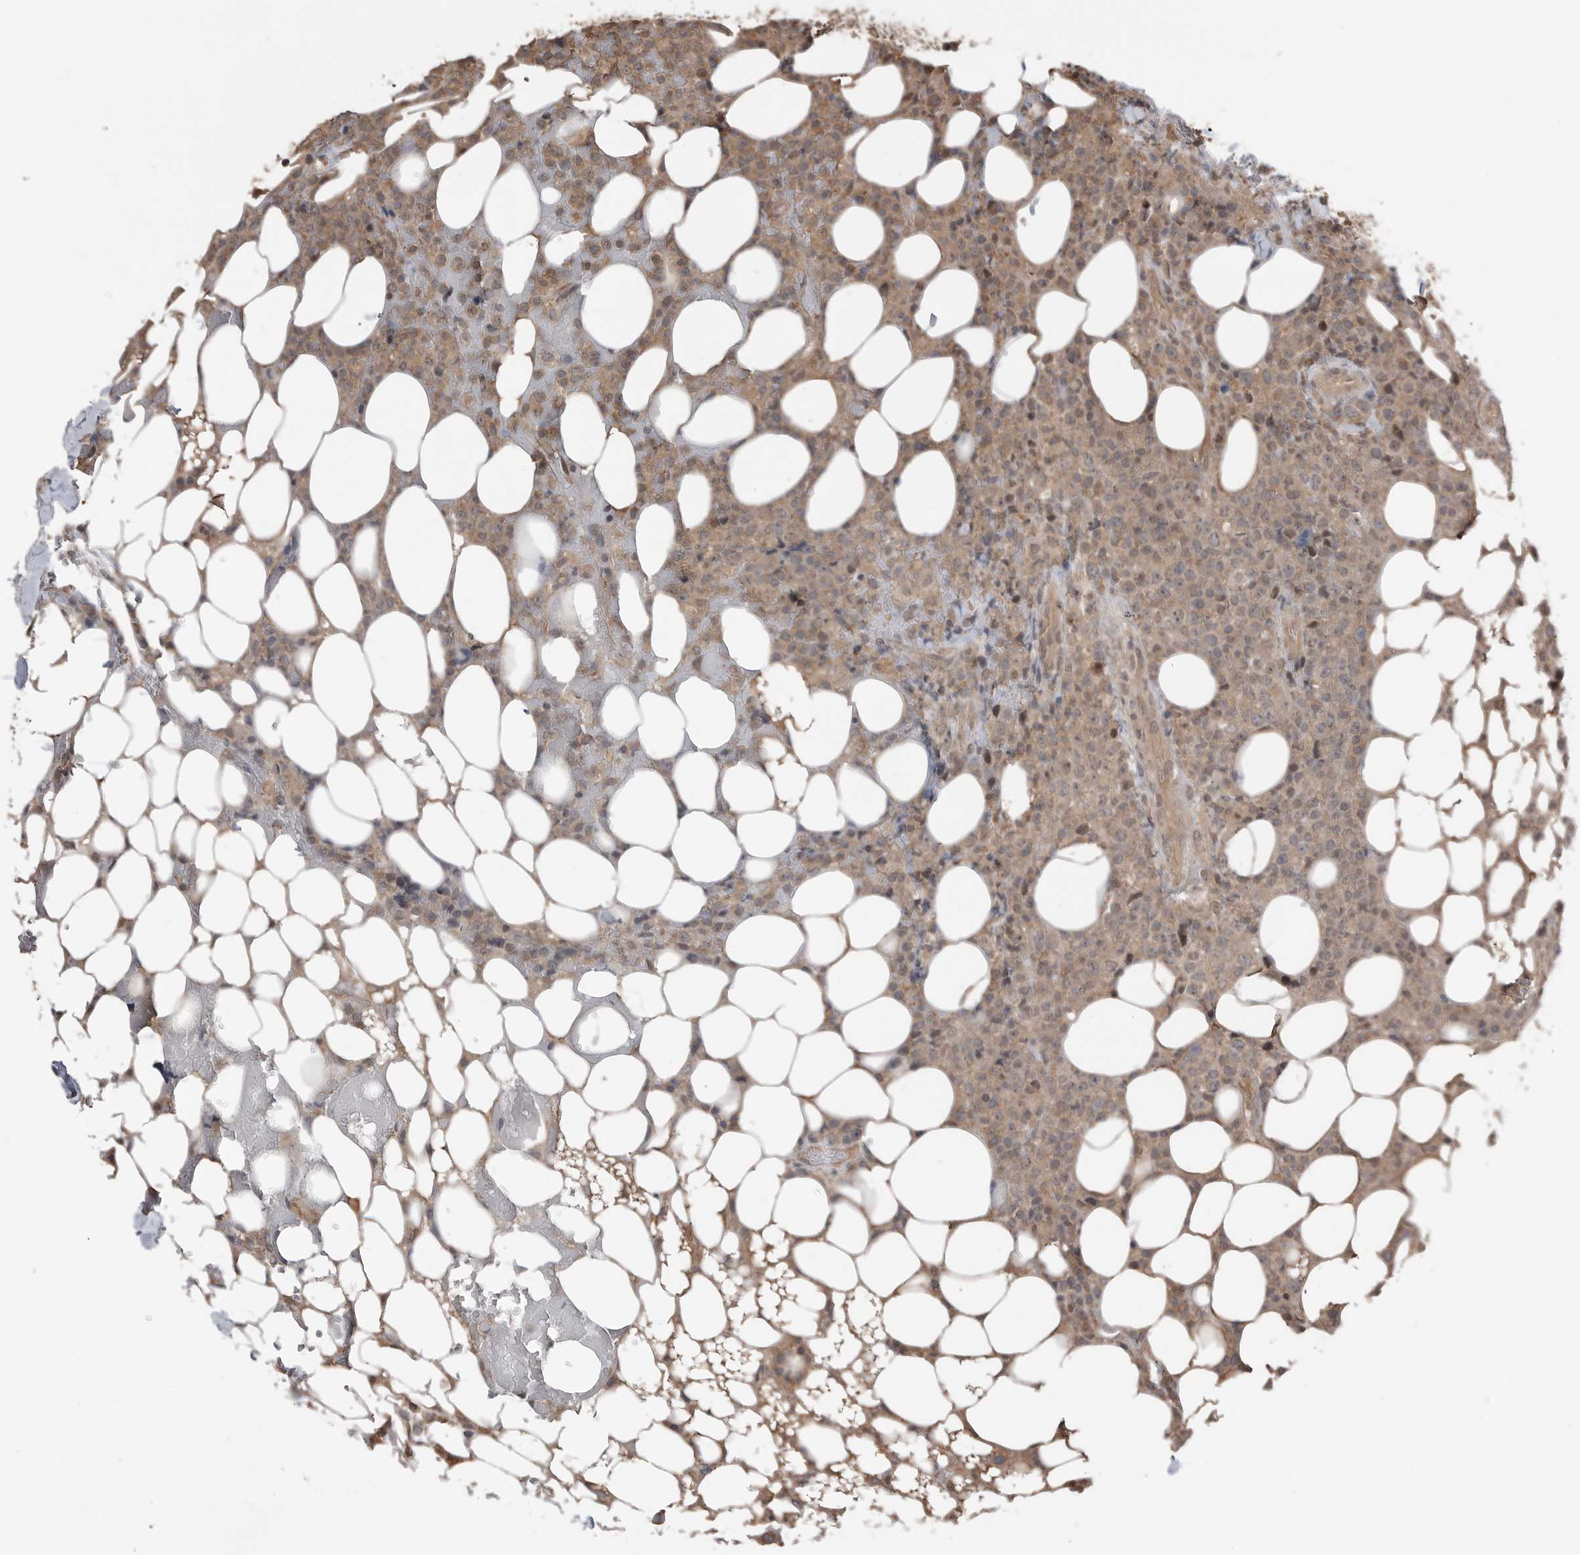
{"staining": {"intensity": "weak", "quantity": "25%-75%", "location": "cytoplasmic/membranous"}, "tissue": "lymphoma", "cell_type": "Tumor cells", "image_type": "cancer", "snomed": [{"axis": "morphology", "description": "Malignant lymphoma, non-Hodgkin's type, High grade"}, {"axis": "topography", "description": "Lymph node"}], "caption": "IHC micrograph of human lymphoma stained for a protein (brown), which displays low levels of weak cytoplasmic/membranous positivity in about 25%-75% of tumor cells.", "gene": "PEAK1", "patient": {"sex": "male", "age": 13}}